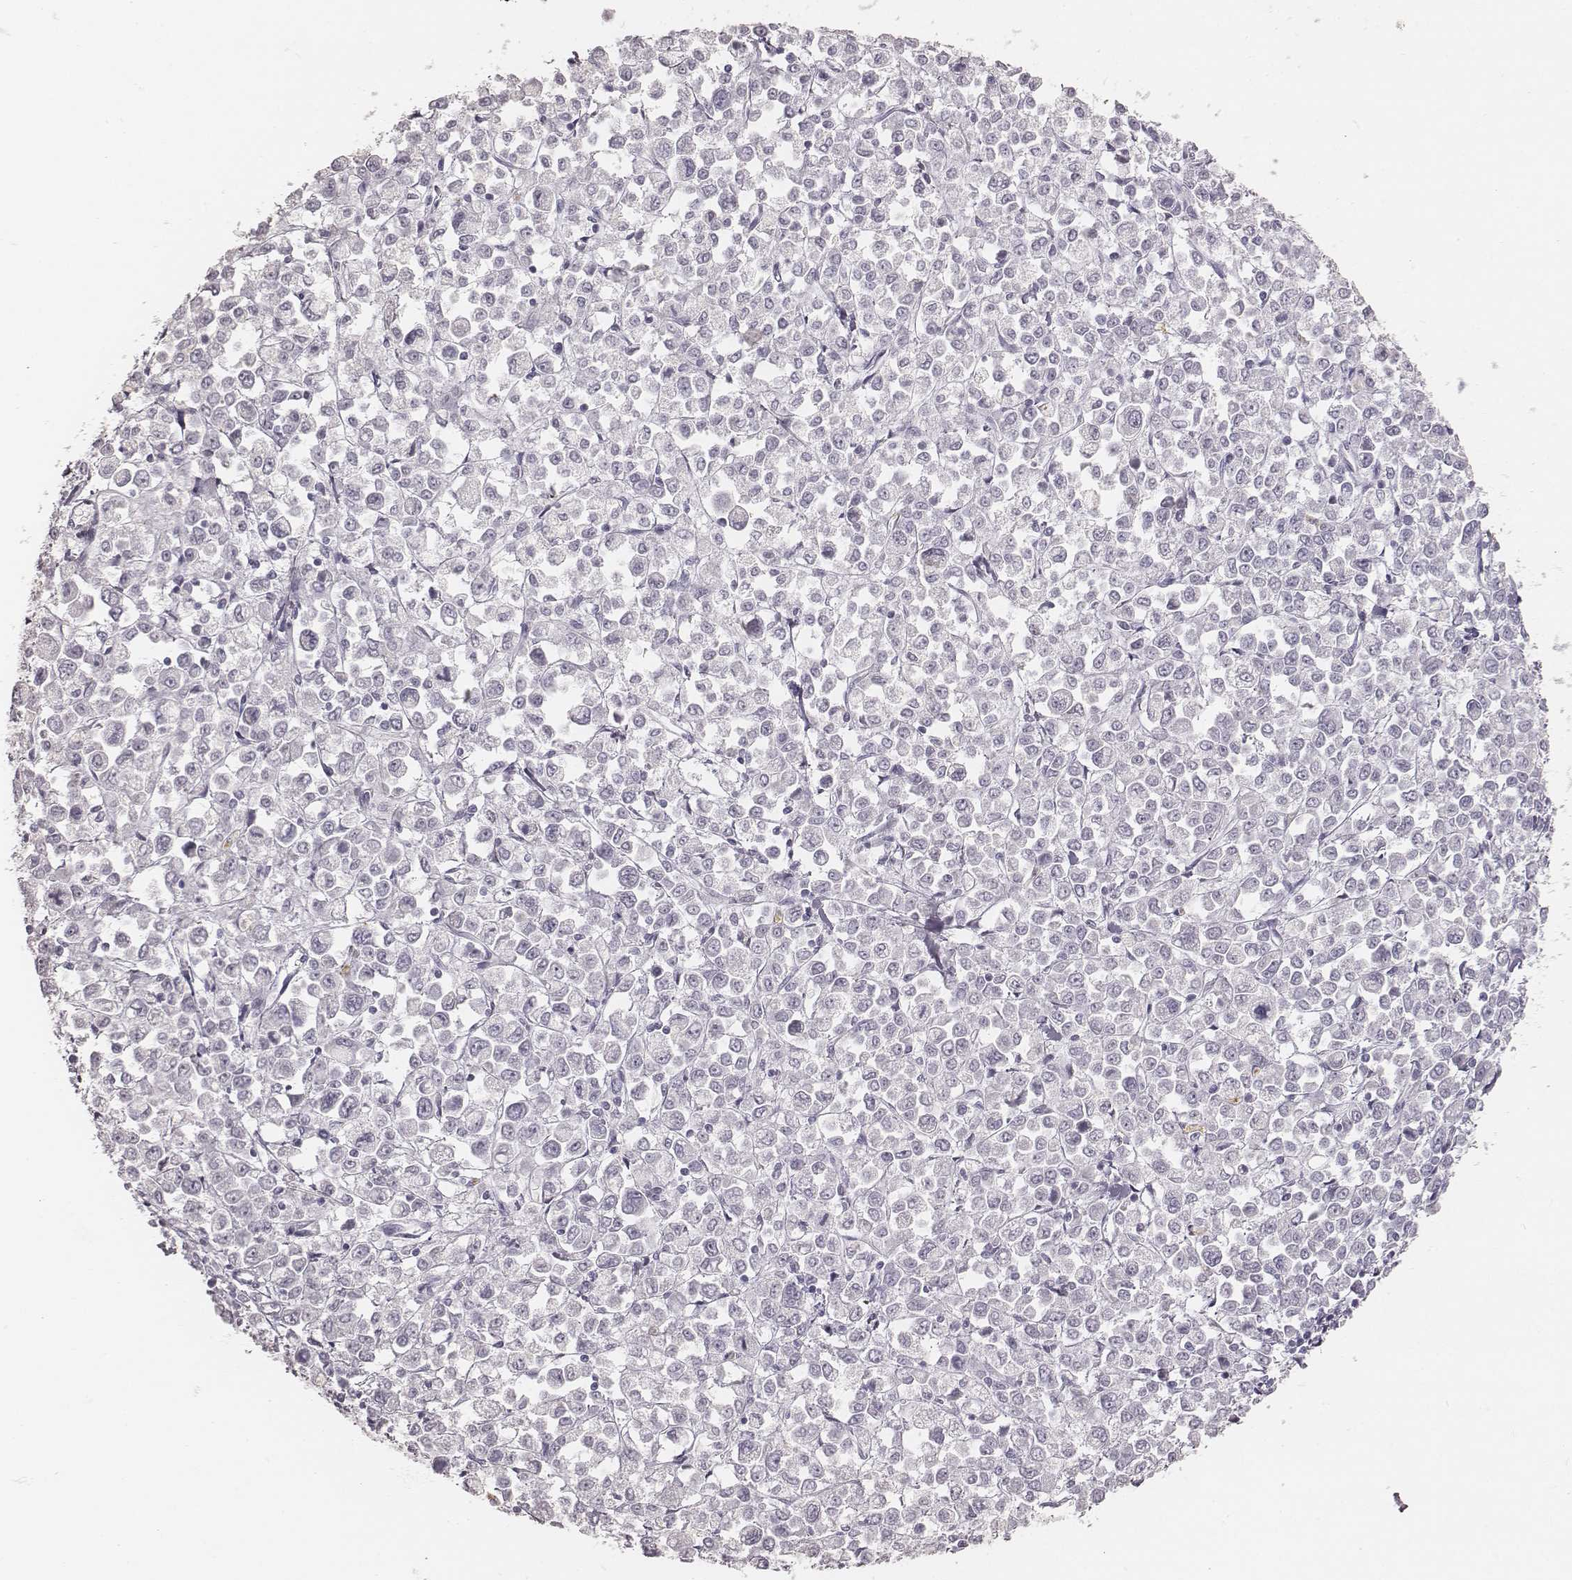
{"staining": {"intensity": "negative", "quantity": "none", "location": "none"}, "tissue": "stomach cancer", "cell_type": "Tumor cells", "image_type": "cancer", "snomed": [{"axis": "morphology", "description": "Adenocarcinoma, NOS"}, {"axis": "topography", "description": "Stomach, upper"}], "caption": "High power microscopy micrograph of an immunohistochemistry photomicrograph of stomach adenocarcinoma, revealing no significant expression in tumor cells.", "gene": "KCNJ12", "patient": {"sex": "male", "age": 70}}